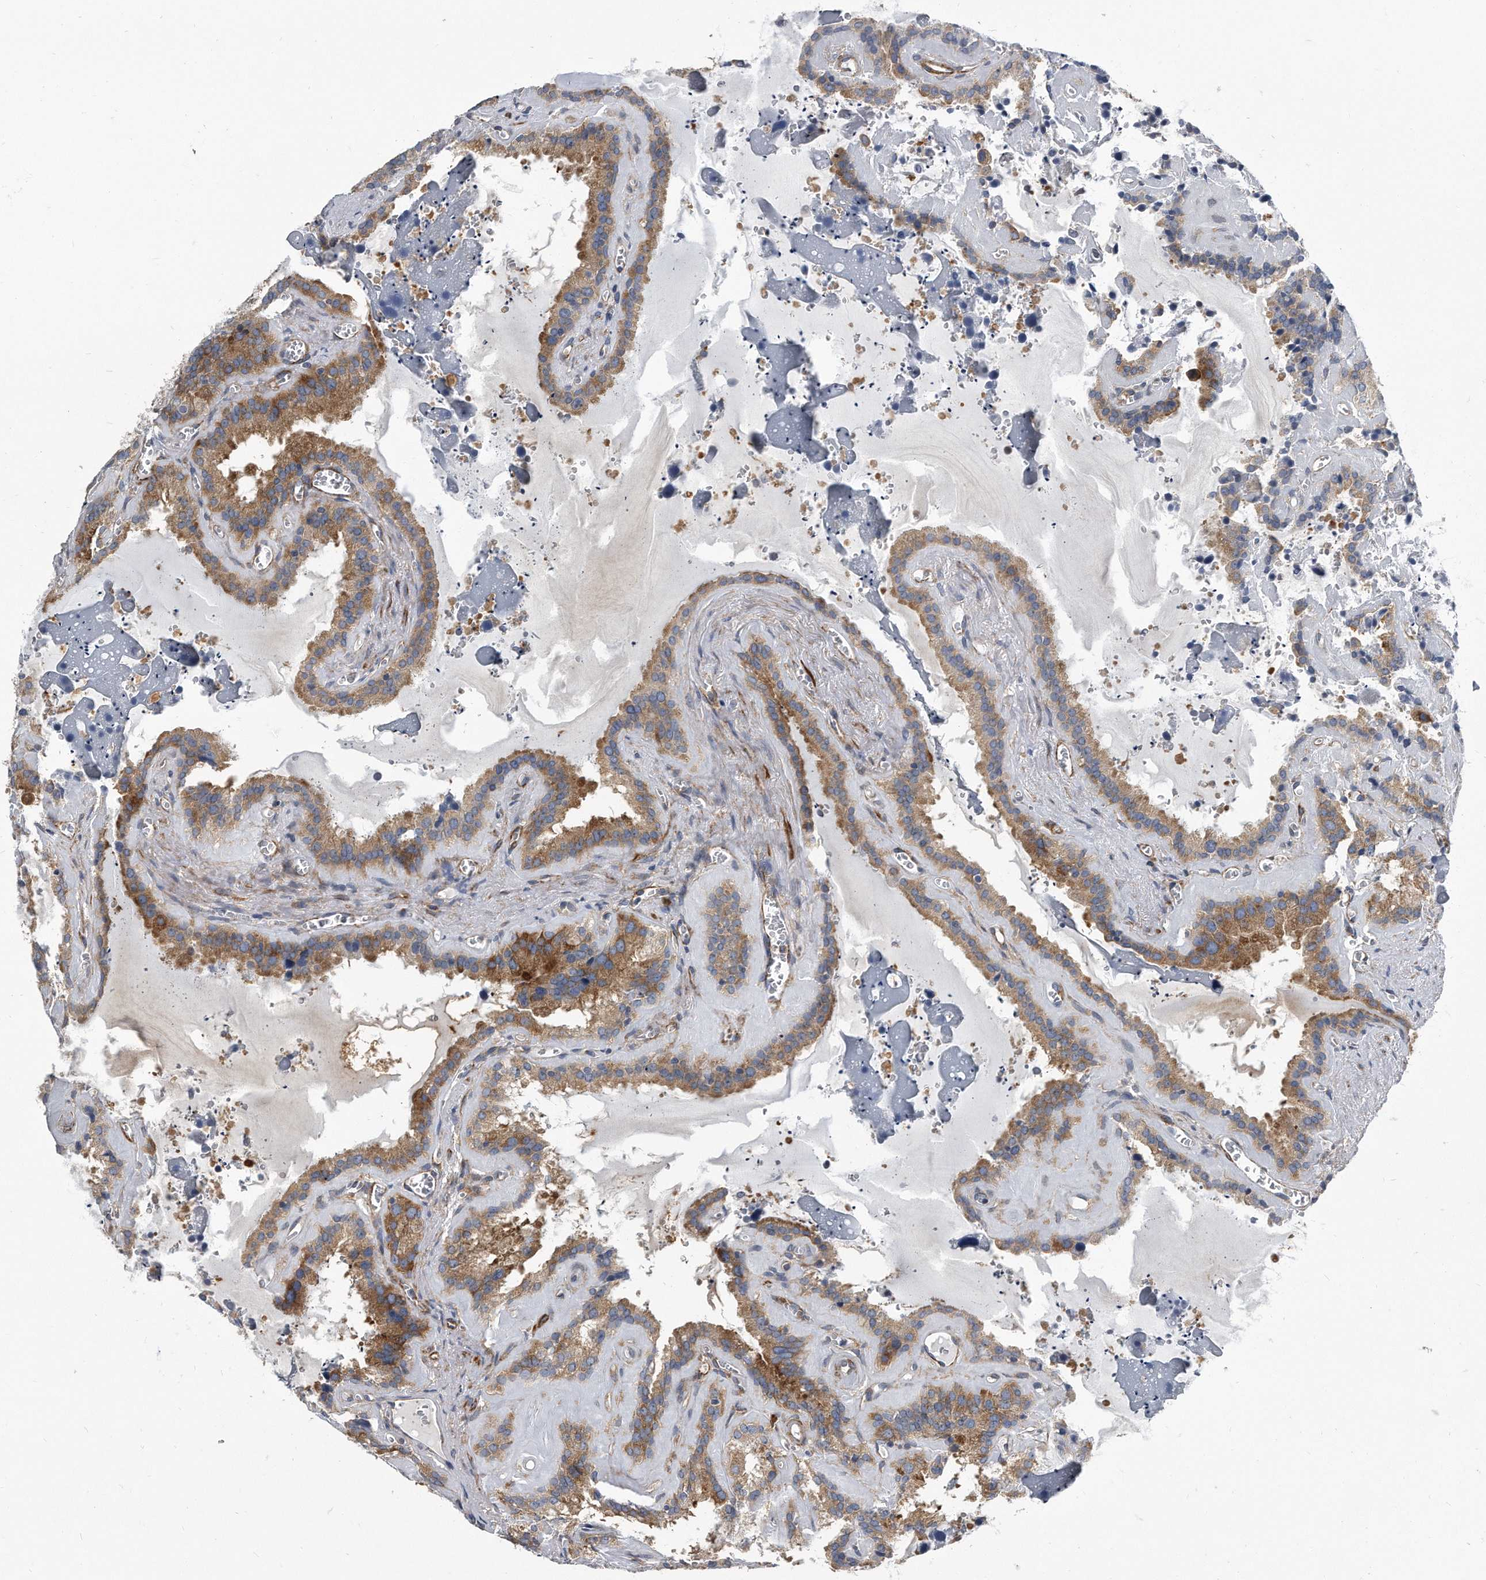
{"staining": {"intensity": "moderate", "quantity": ">75%", "location": "cytoplasmic/membranous"}, "tissue": "seminal vesicle", "cell_type": "Glandular cells", "image_type": "normal", "snomed": [{"axis": "morphology", "description": "Normal tissue, NOS"}, {"axis": "topography", "description": "Prostate"}, {"axis": "topography", "description": "Seminal veicle"}], "caption": "Immunohistochemistry (IHC) photomicrograph of unremarkable seminal vesicle: seminal vesicle stained using immunohistochemistry (IHC) reveals medium levels of moderate protein expression localized specifically in the cytoplasmic/membranous of glandular cells, appearing as a cytoplasmic/membranous brown color.", "gene": "EIF2B4", "patient": {"sex": "male", "age": 59}}